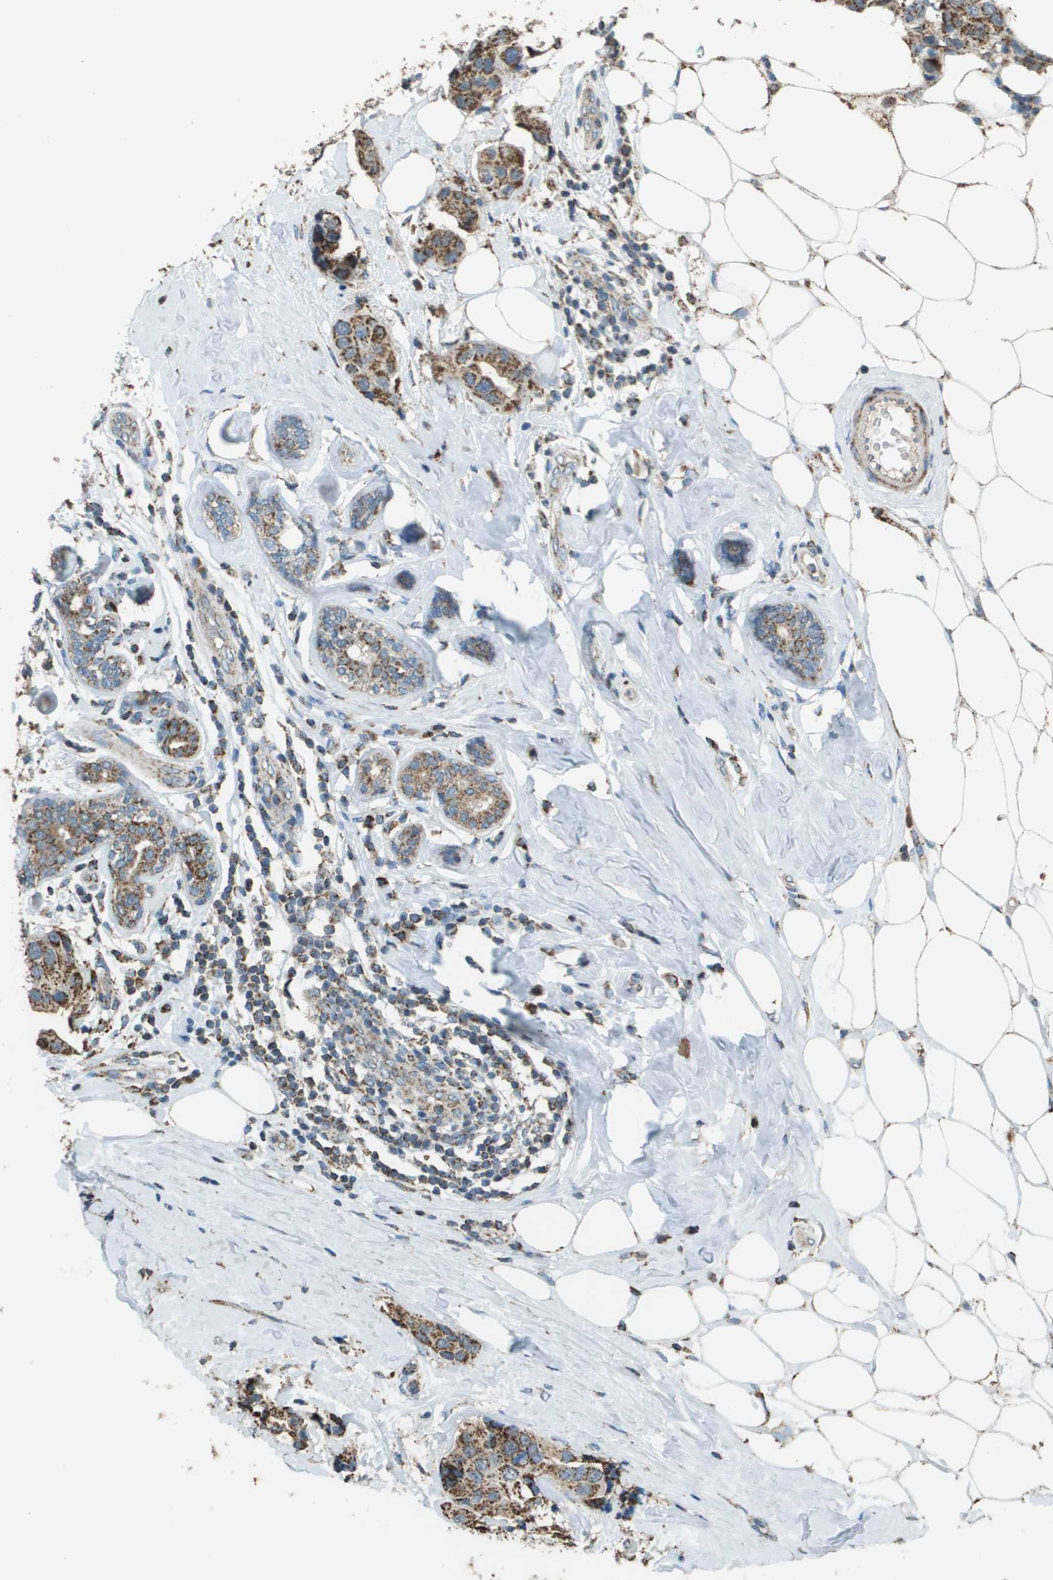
{"staining": {"intensity": "moderate", "quantity": ">75%", "location": "cytoplasmic/membranous"}, "tissue": "breast cancer", "cell_type": "Tumor cells", "image_type": "cancer", "snomed": [{"axis": "morphology", "description": "Normal tissue, NOS"}, {"axis": "morphology", "description": "Duct carcinoma"}, {"axis": "topography", "description": "Breast"}], "caption": "Immunohistochemistry (DAB (3,3'-diaminobenzidine)) staining of human breast cancer demonstrates moderate cytoplasmic/membranous protein expression in about >75% of tumor cells. (brown staining indicates protein expression, while blue staining denotes nuclei).", "gene": "FH", "patient": {"sex": "female", "age": 39}}